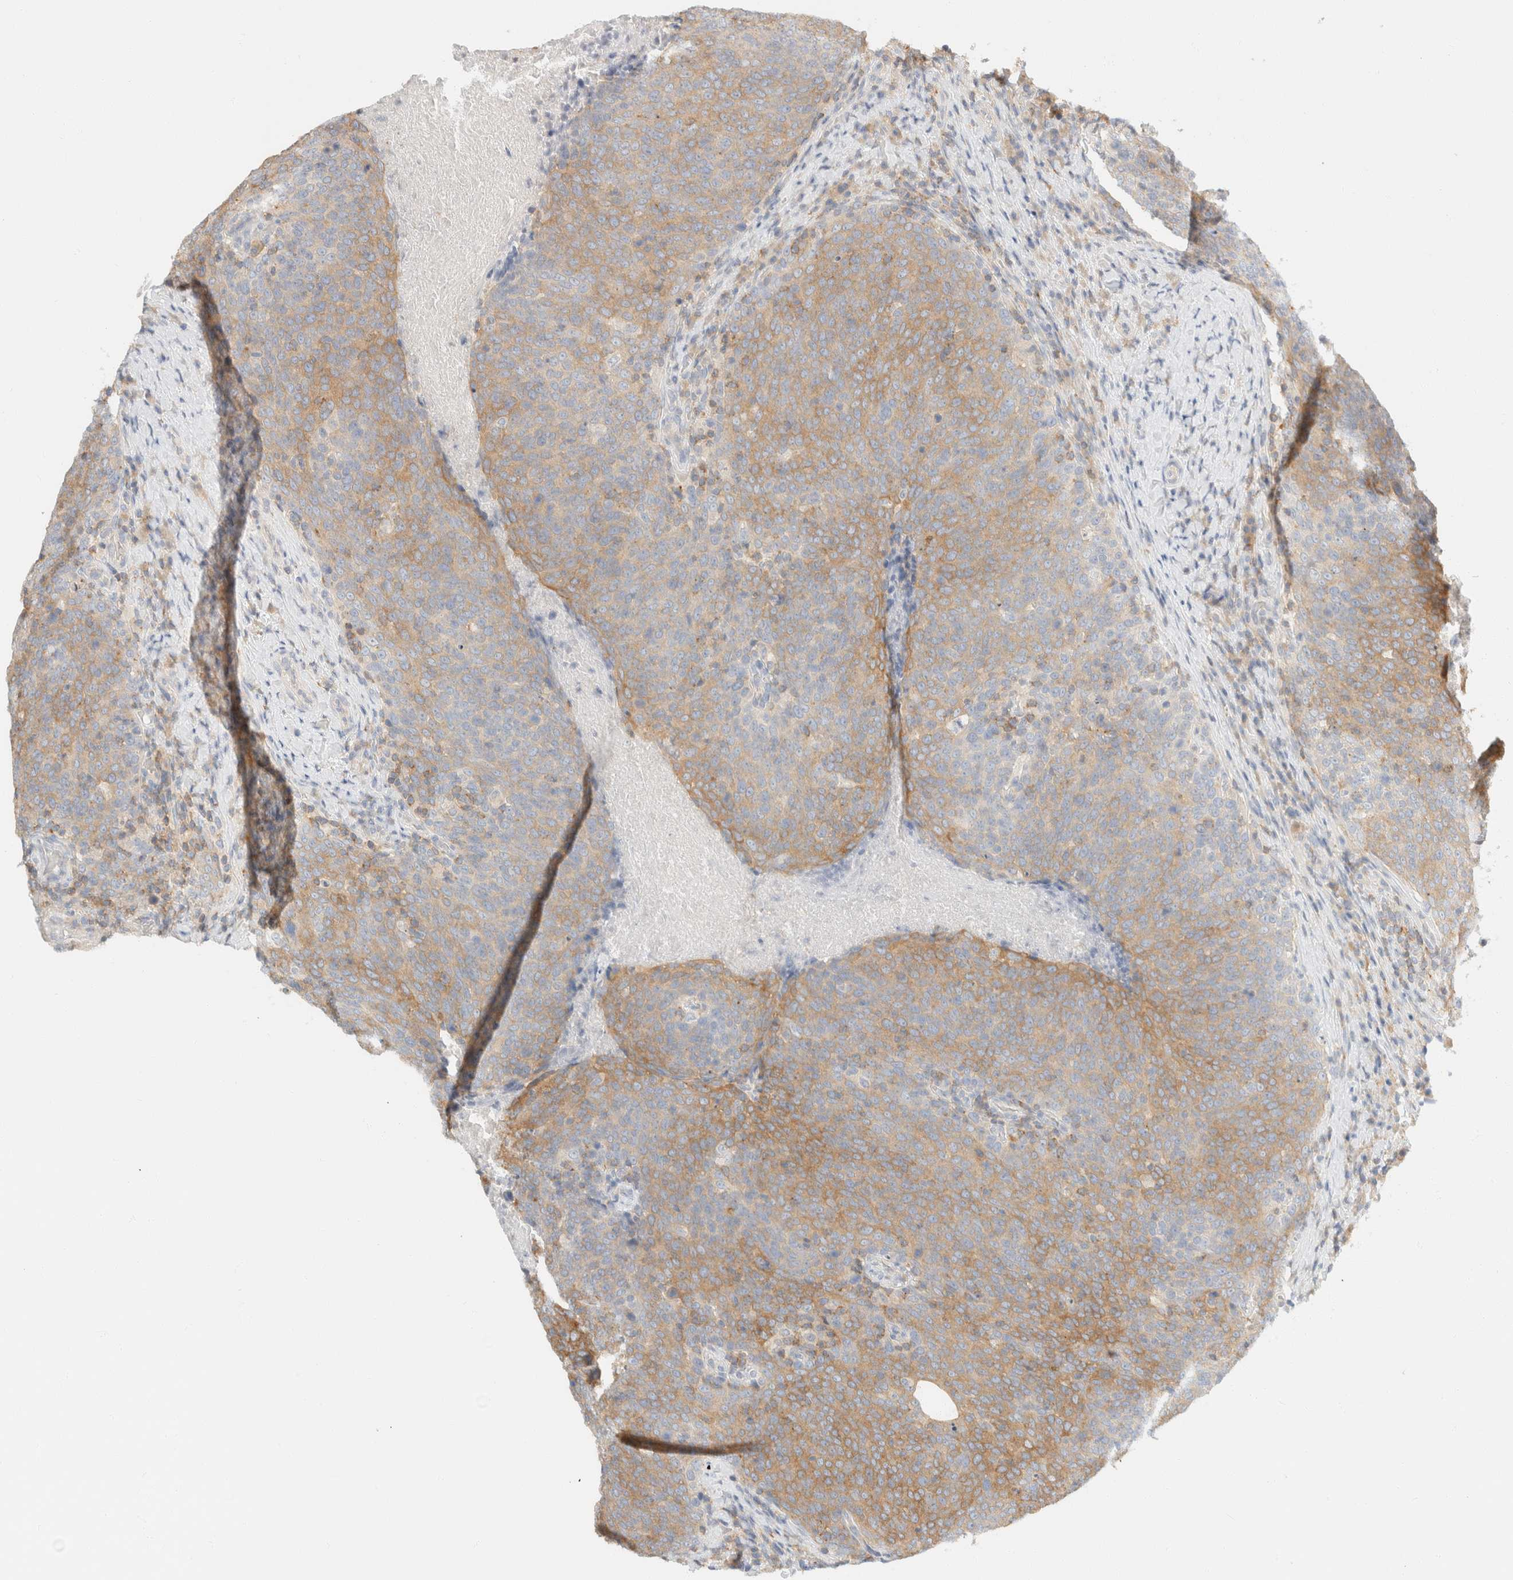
{"staining": {"intensity": "moderate", "quantity": "25%-75%", "location": "cytoplasmic/membranous"}, "tissue": "head and neck cancer", "cell_type": "Tumor cells", "image_type": "cancer", "snomed": [{"axis": "morphology", "description": "Squamous cell carcinoma, NOS"}, {"axis": "morphology", "description": "Squamous cell carcinoma, metastatic, NOS"}, {"axis": "topography", "description": "Lymph node"}, {"axis": "topography", "description": "Head-Neck"}], "caption": "This is an image of IHC staining of squamous cell carcinoma (head and neck), which shows moderate expression in the cytoplasmic/membranous of tumor cells.", "gene": "SH3GLB2", "patient": {"sex": "male", "age": 62}}